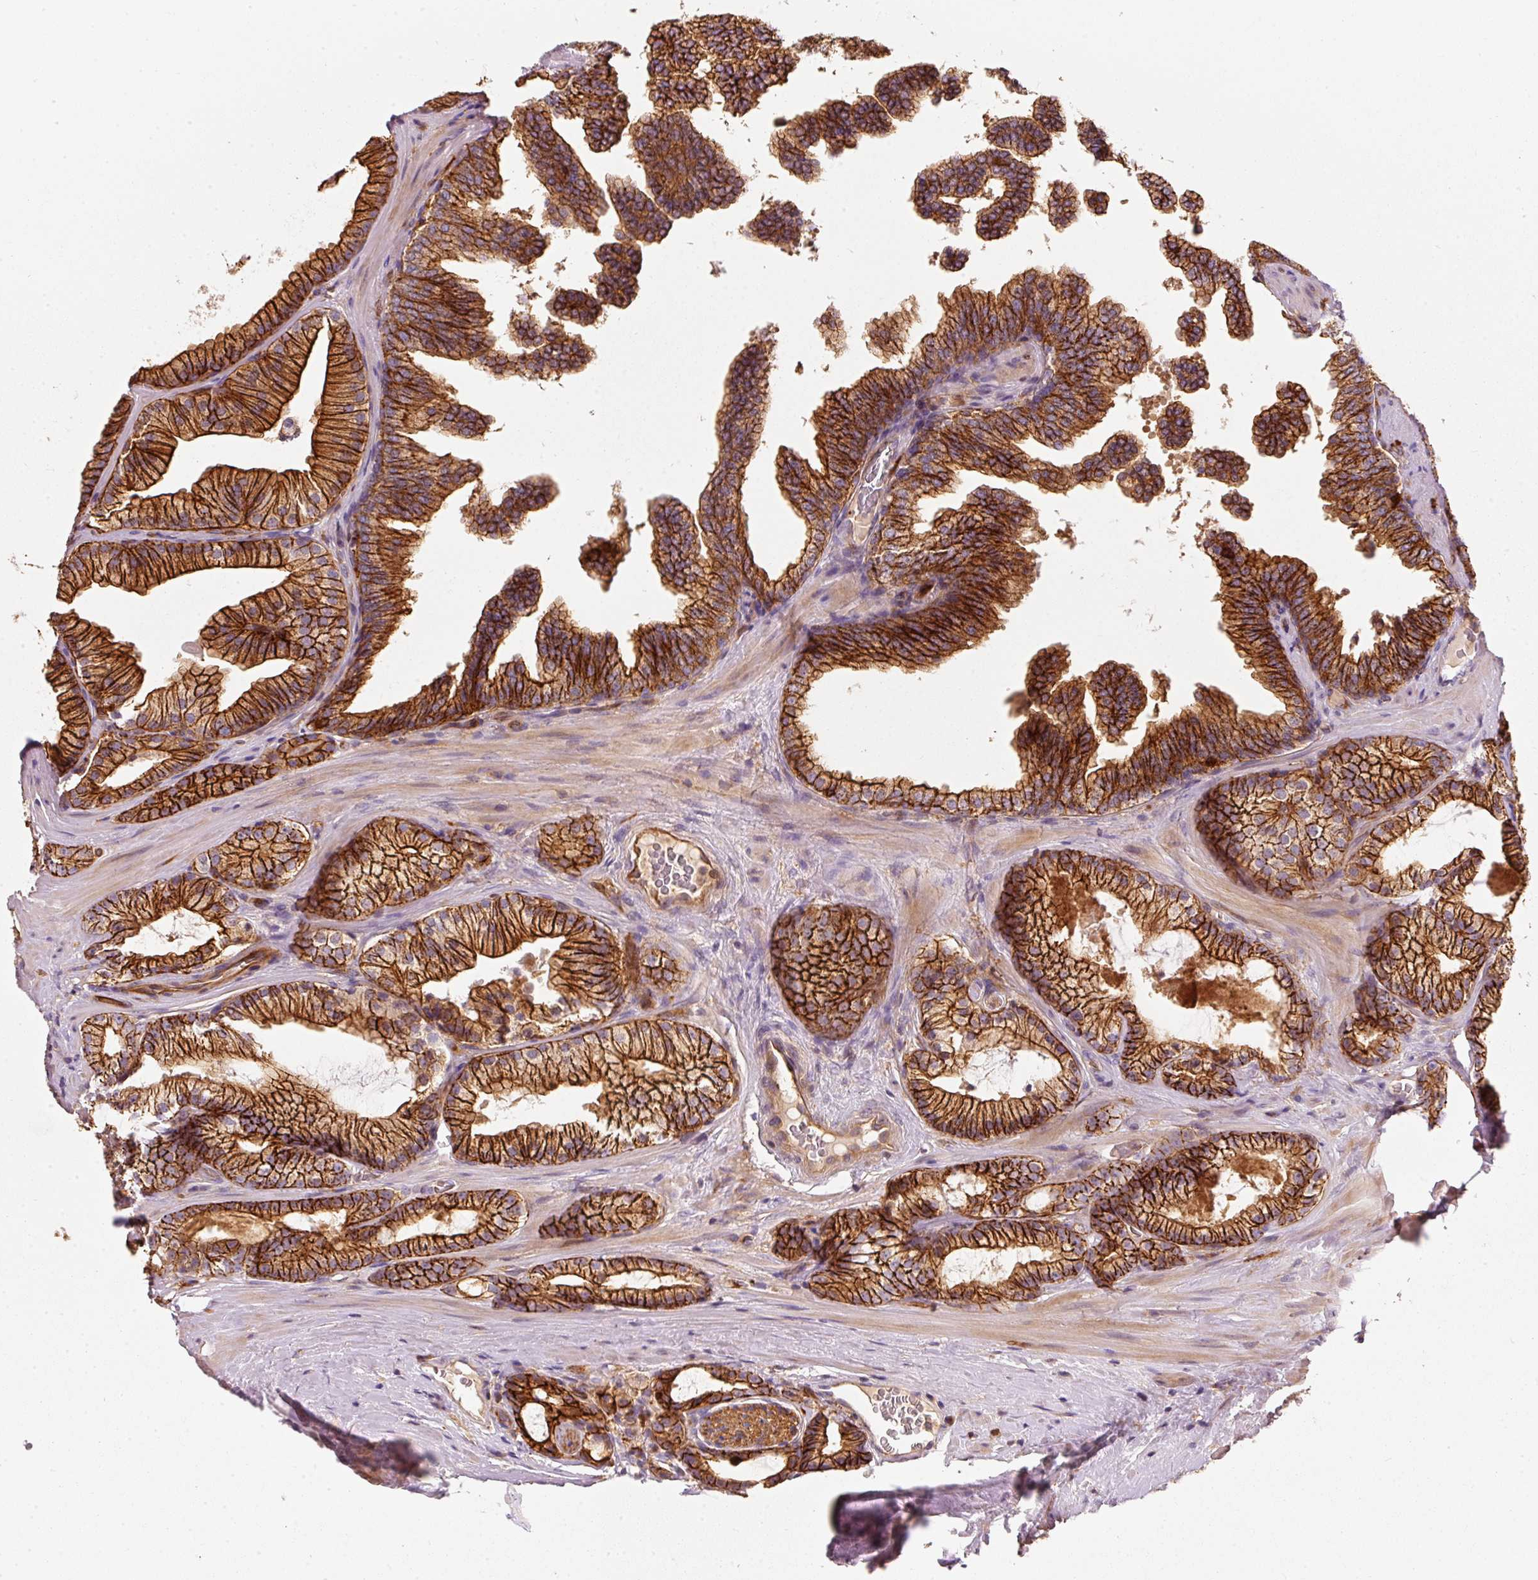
{"staining": {"intensity": "strong", "quantity": ">75%", "location": "cytoplasmic/membranous"}, "tissue": "prostate cancer", "cell_type": "Tumor cells", "image_type": "cancer", "snomed": [{"axis": "morphology", "description": "Adenocarcinoma, High grade"}, {"axis": "topography", "description": "Prostate"}], "caption": "IHC photomicrograph of human prostate cancer stained for a protein (brown), which reveals high levels of strong cytoplasmic/membranous positivity in about >75% of tumor cells.", "gene": "IQGAP2", "patient": {"sex": "male", "age": 68}}